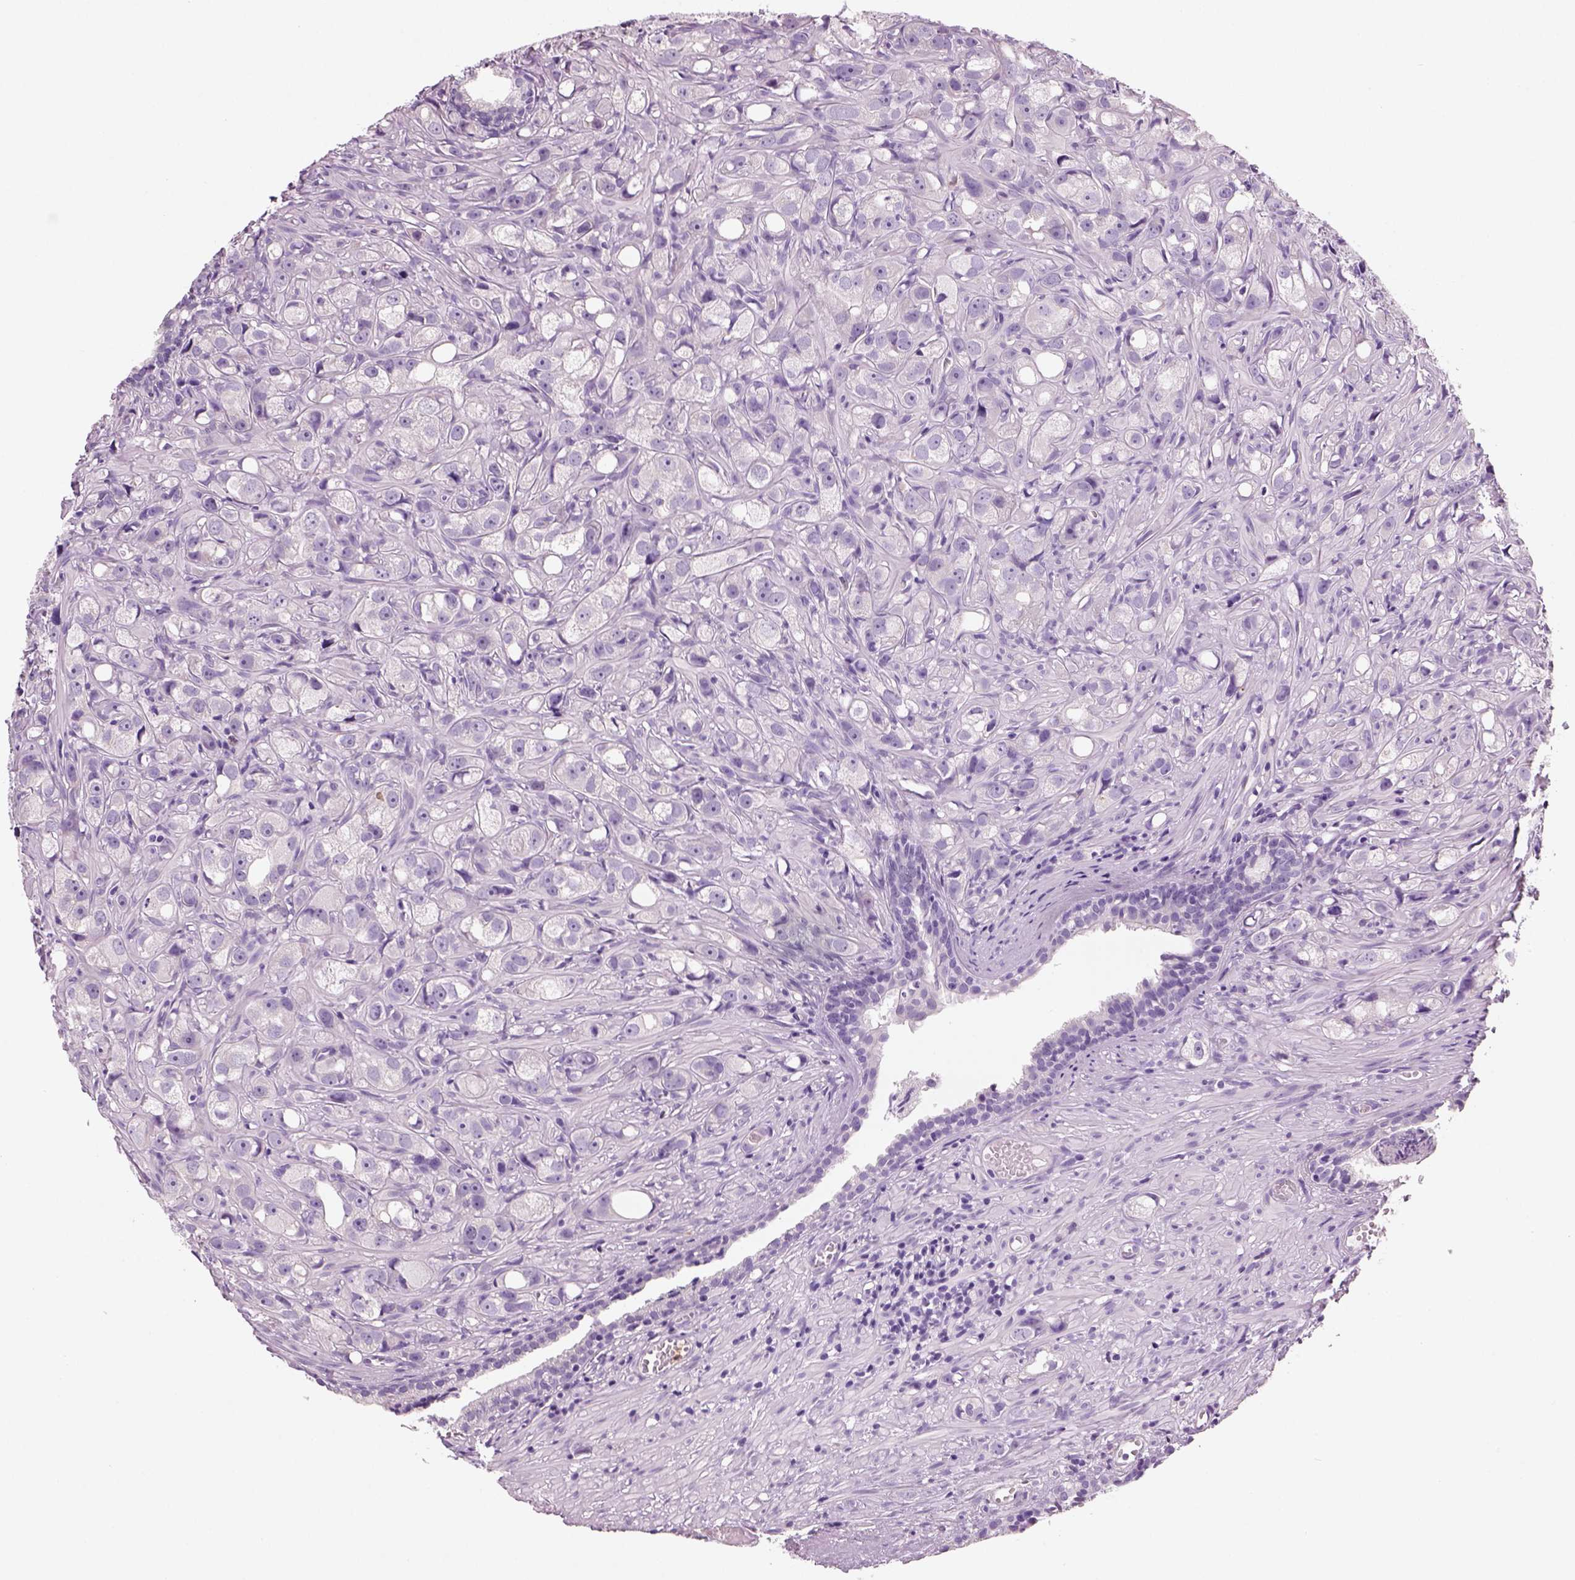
{"staining": {"intensity": "negative", "quantity": "none", "location": "none"}, "tissue": "prostate cancer", "cell_type": "Tumor cells", "image_type": "cancer", "snomed": [{"axis": "morphology", "description": "Adenocarcinoma, High grade"}, {"axis": "topography", "description": "Prostate"}], "caption": "Human prostate high-grade adenocarcinoma stained for a protein using IHC reveals no positivity in tumor cells.", "gene": "NECAB2", "patient": {"sex": "male", "age": 75}}